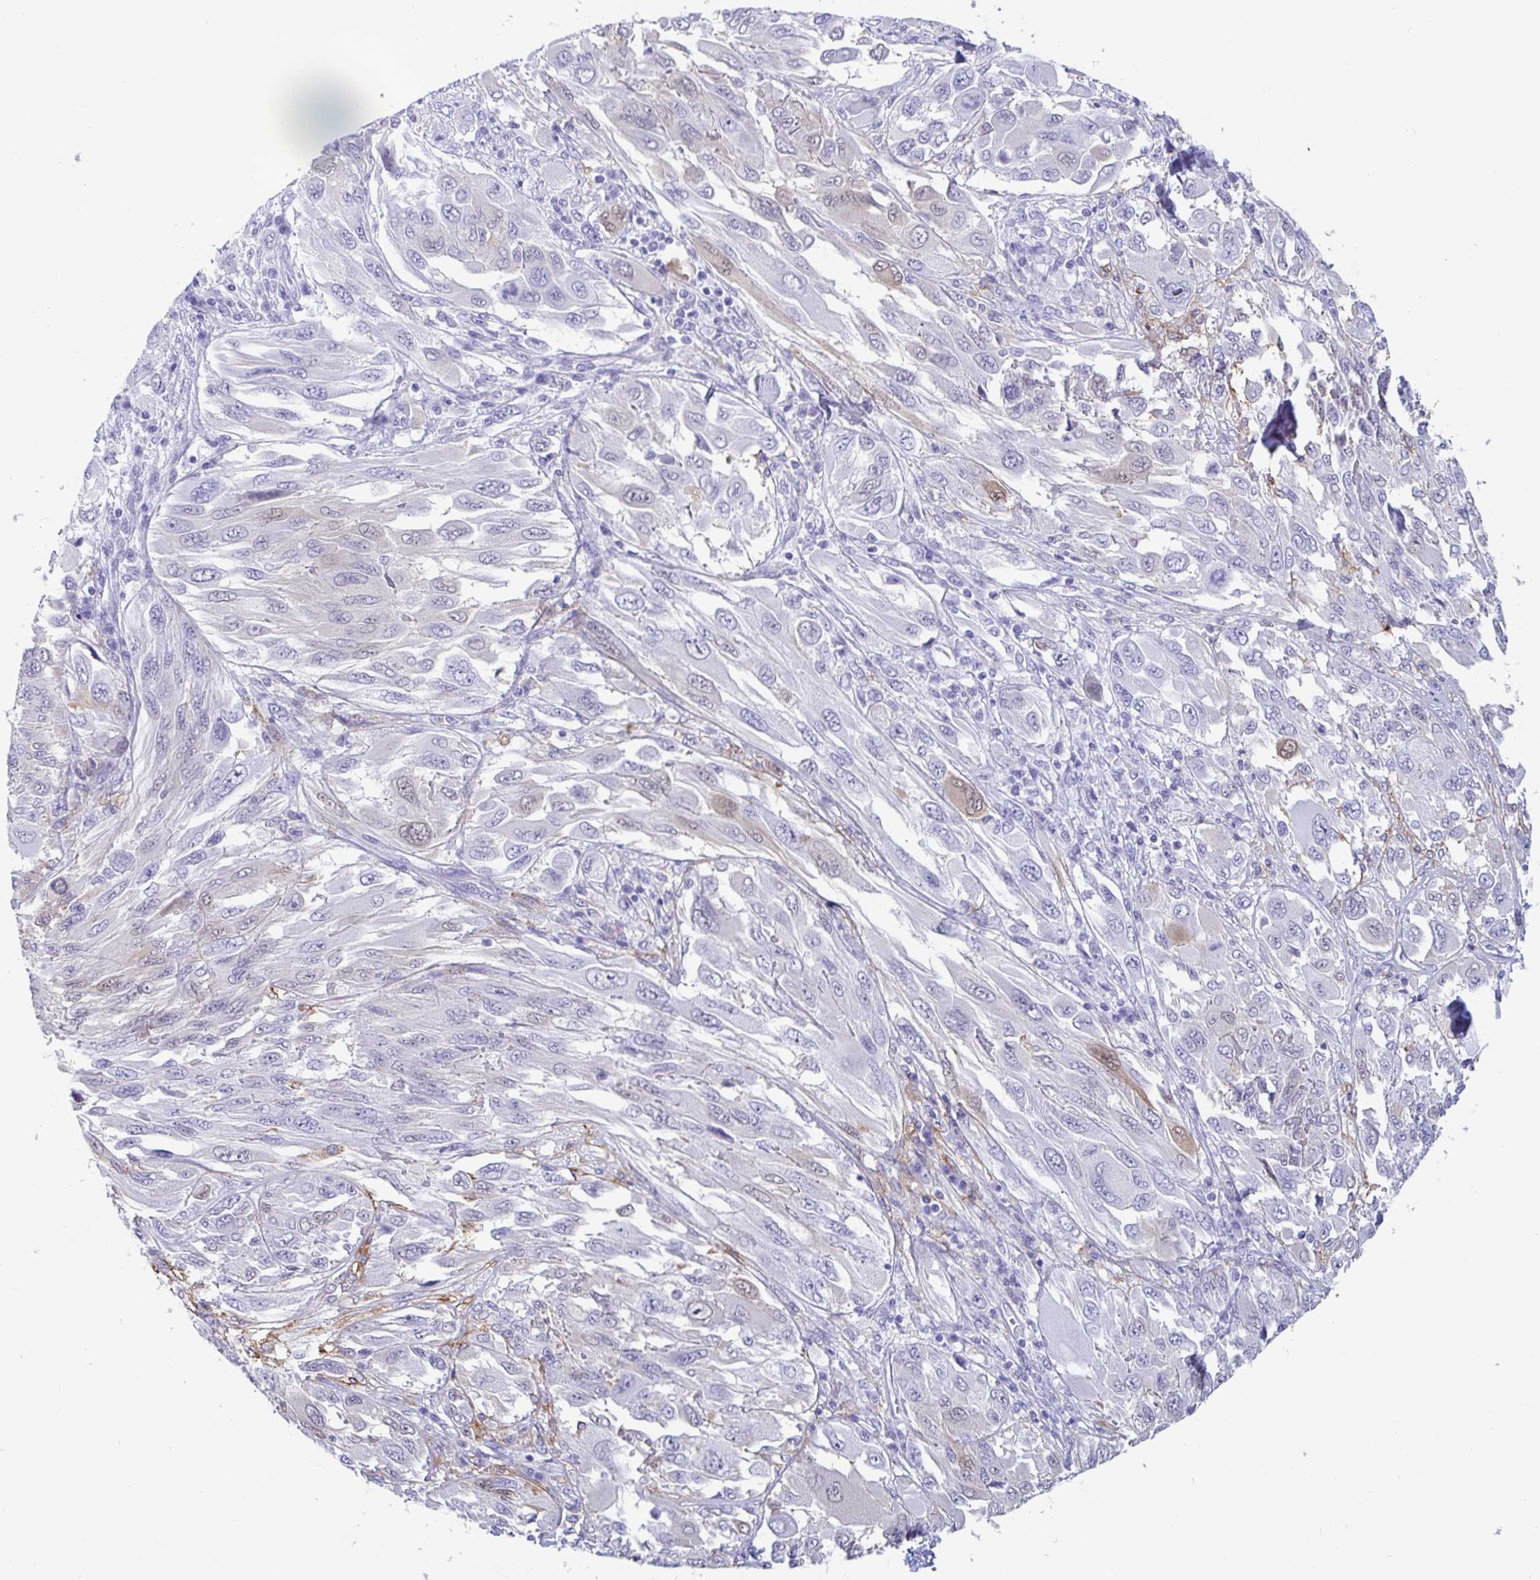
{"staining": {"intensity": "weak", "quantity": "<25%", "location": "cytoplasmic/membranous,nuclear"}, "tissue": "melanoma", "cell_type": "Tumor cells", "image_type": "cancer", "snomed": [{"axis": "morphology", "description": "Malignant melanoma, NOS"}, {"axis": "topography", "description": "Skin"}], "caption": "This is a micrograph of IHC staining of malignant melanoma, which shows no staining in tumor cells.", "gene": "GKN2", "patient": {"sex": "female", "age": 91}}